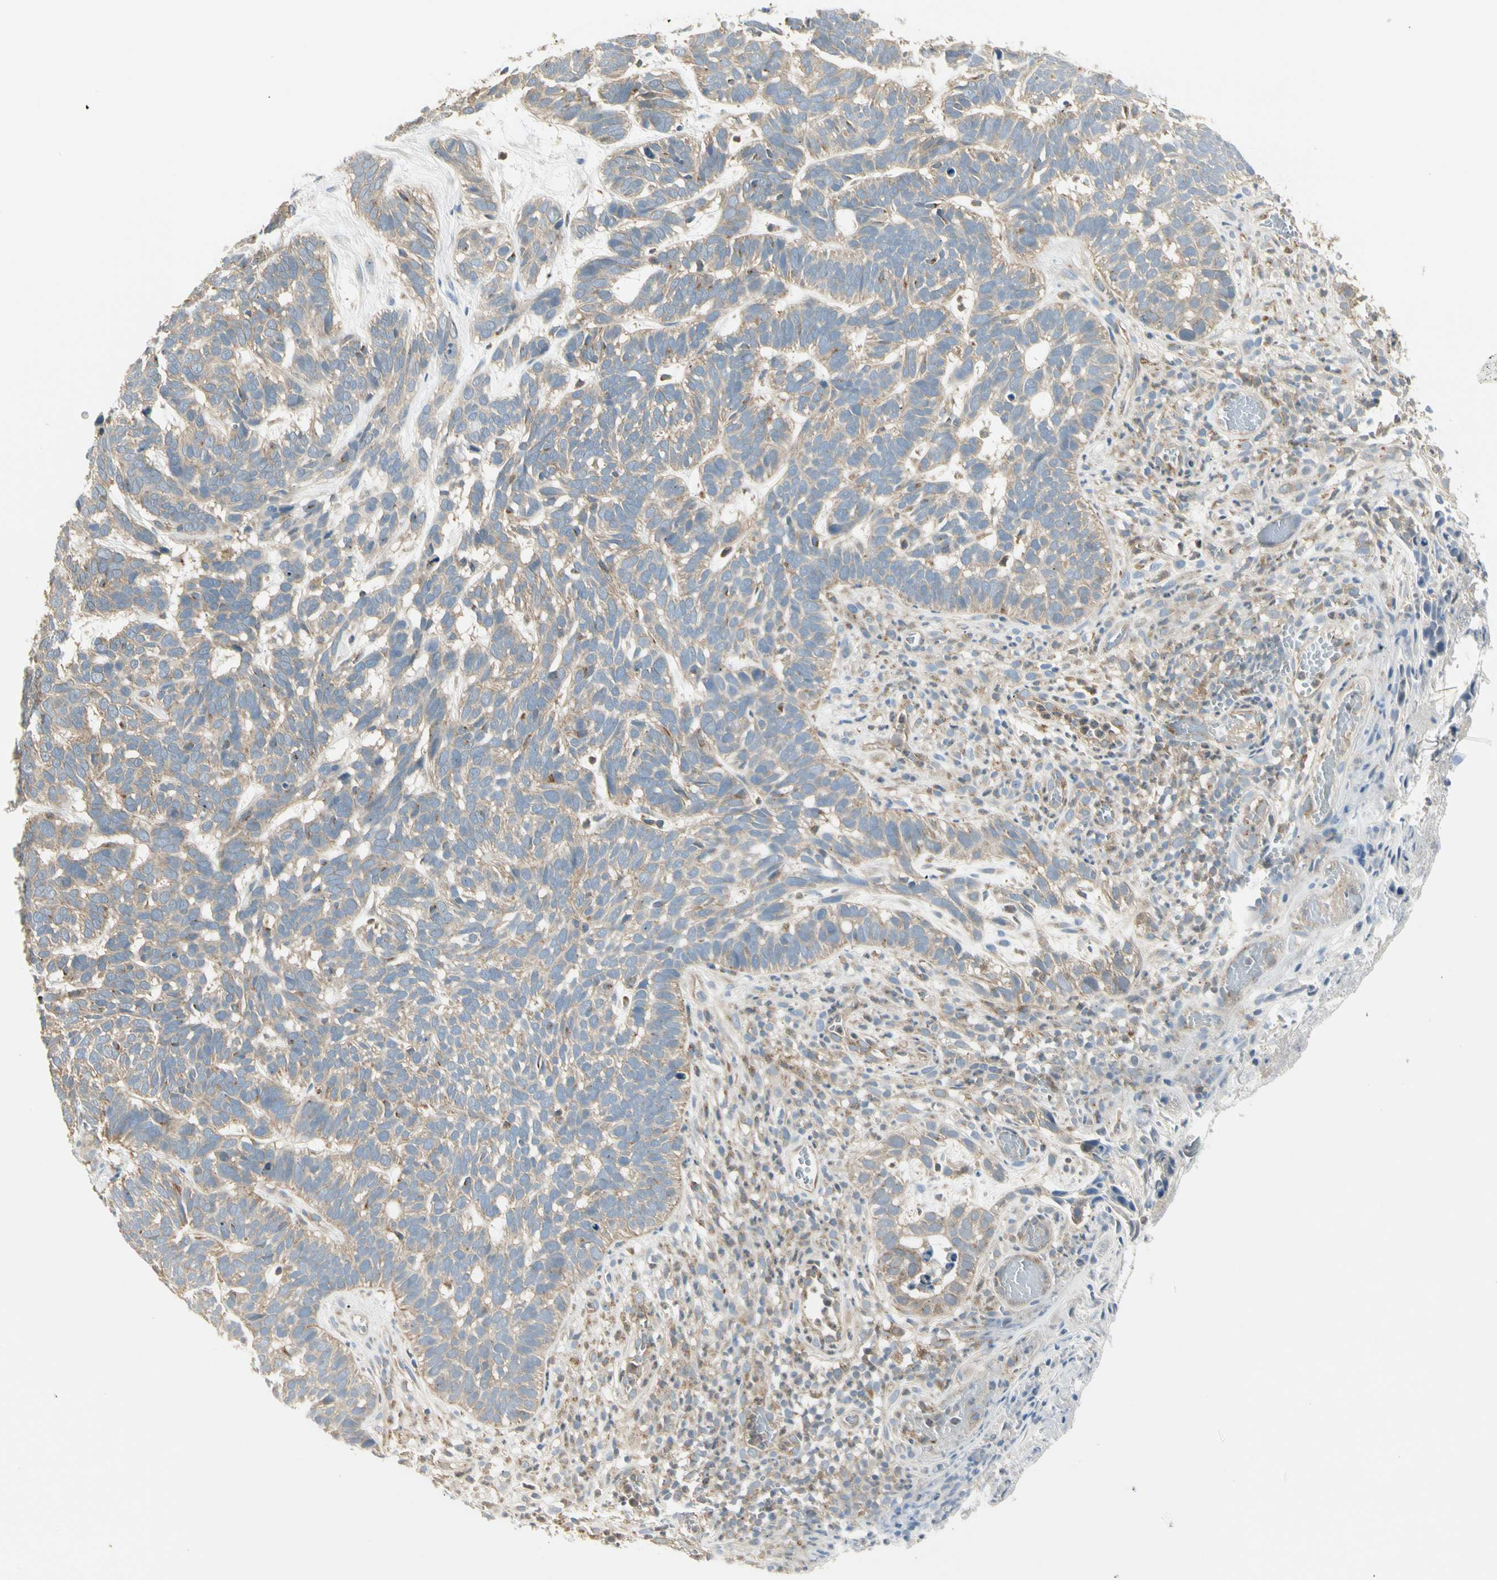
{"staining": {"intensity": "weak", "quantity": ">75%", "location": "cytoplasmic/membranous"}, "tissue": "skin cancer", "cell_type": "Tumor cells", "image_type": "cancer", "snomed": [{"axis": "morphology", "description": "Basal cell carcinoma"}, {"axis": "topography", "description": "Skin"}], "caption": "Immunohistochemistry (IHC) (DAB) staining of basal cell carcinoma (skin) demonstrates weak cytoplasmic/membranous protein expression in approximately >75% of tumor cells. The protein is shown in brown color, while the nuclei are stained blue.", "gene": "AGFG1", "patient": {"sex": "male", "age": 87}}